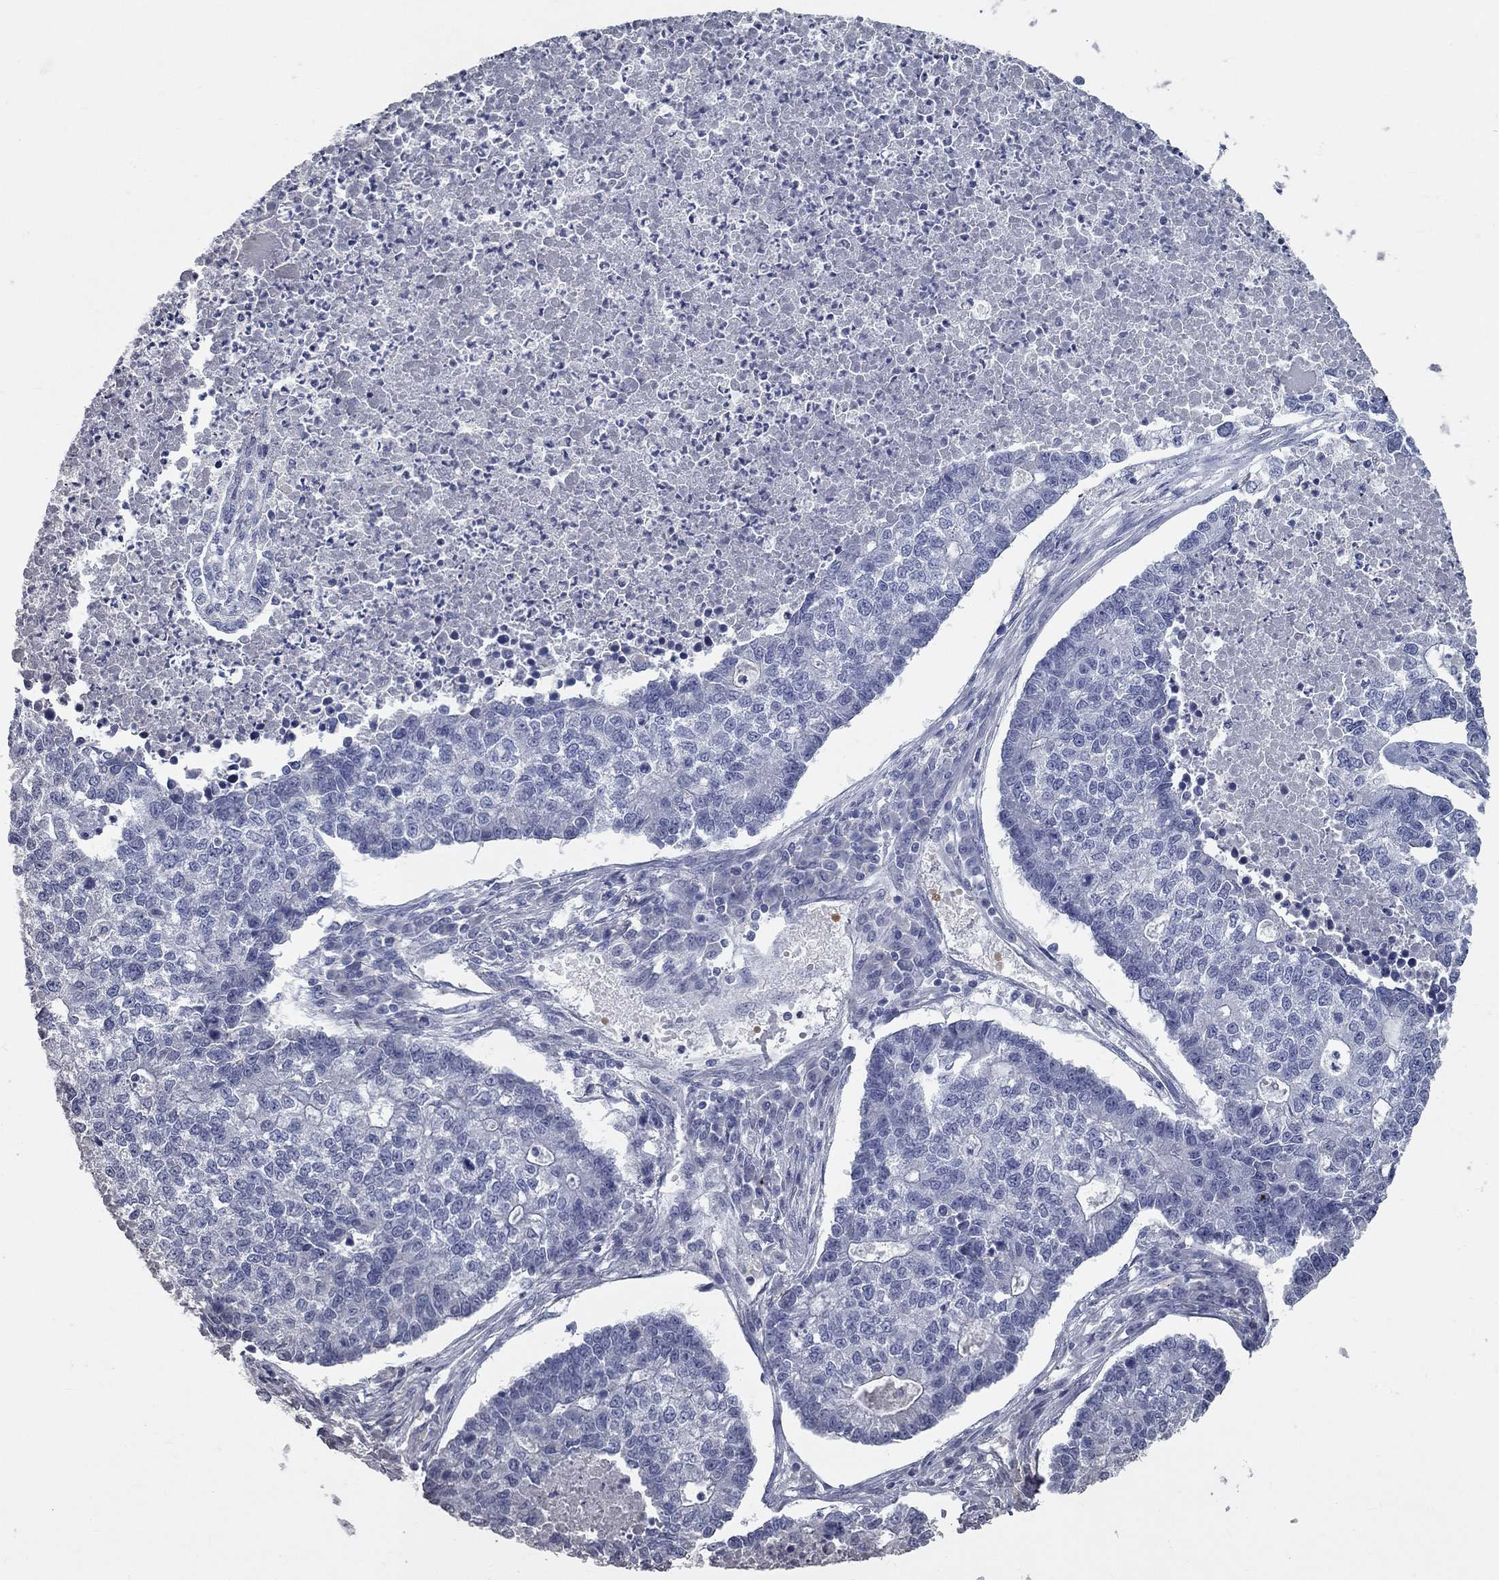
{"staining": {"intensity": "negative", "quantity": "none", "location": "none"}, "tissue": "lung cancer", "cell_type": "Tumor cells", "image_type": "cancer", "snomed": [{"axis": "morphology", "description": "Adenocarcinoma, NOS"}, {"axis": "topography", "description": "Lung"}], "caption": "Protein analysis of lung cancer (adenocarcinoma) demonstrates no significant staining in tumor cells.", "gene": "SYT12", "patient": {"sex": "male", "age": 57}}